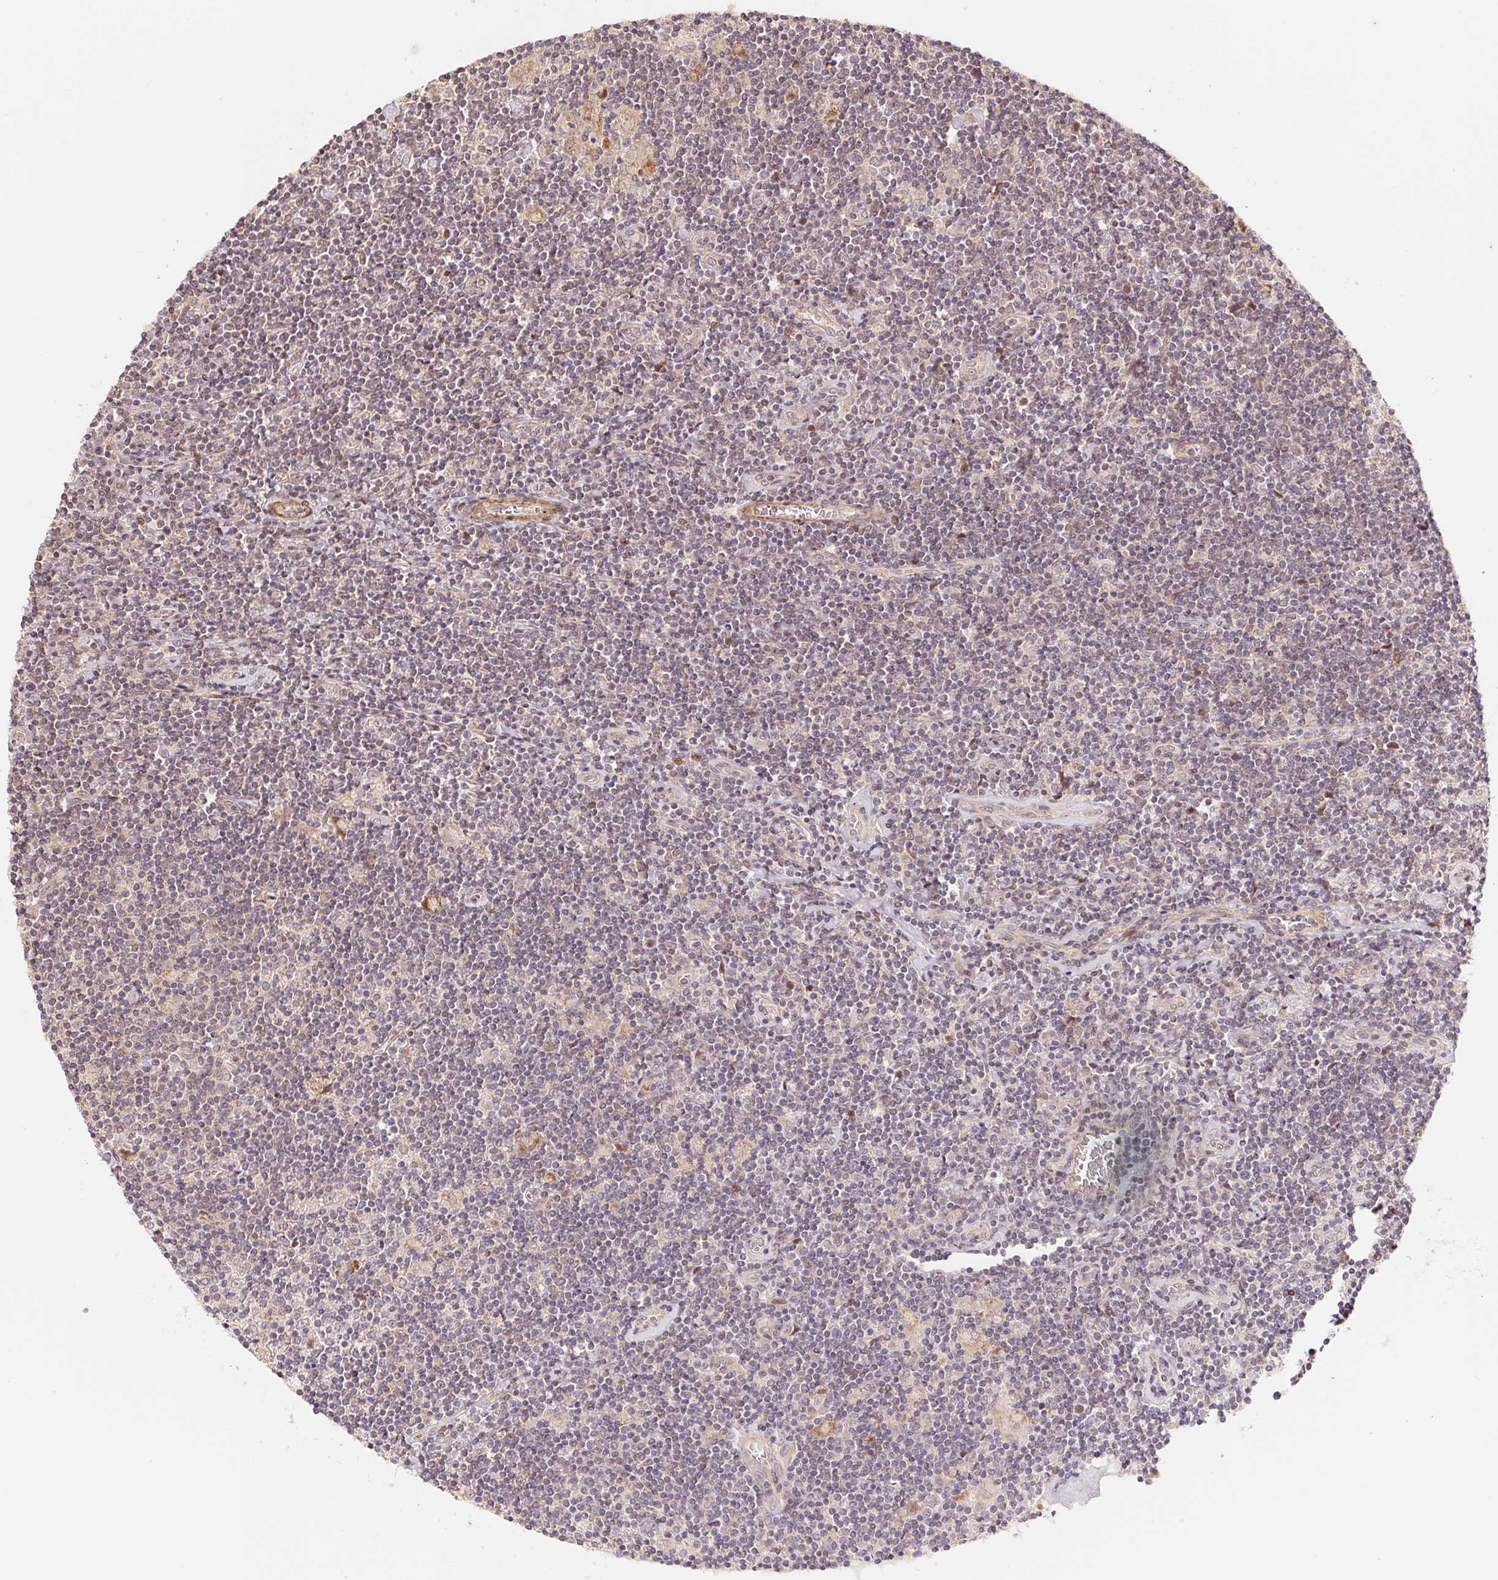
{"staining": {"intensity": "negative", "quantity": "none", "location": "none"}, "tissue": "lymphoma", "cell_type": "Tumor cells", "image_type": "cancer", "snomed": [{"axis": "morphology", "description": "Hodgkin's disease, NOS"}, {"axis": "topography", "description": "Lymph node"}], "caption": "Hodgkin's disease was stained to show a protein in brown. There is no significant staining in tumor cells. (DAB (3,3'-diaminobenzidine) IHC with hematoxylin counter stain).", "gene": "TNIP2", "patient": {"sex": "male", "age": 40}}